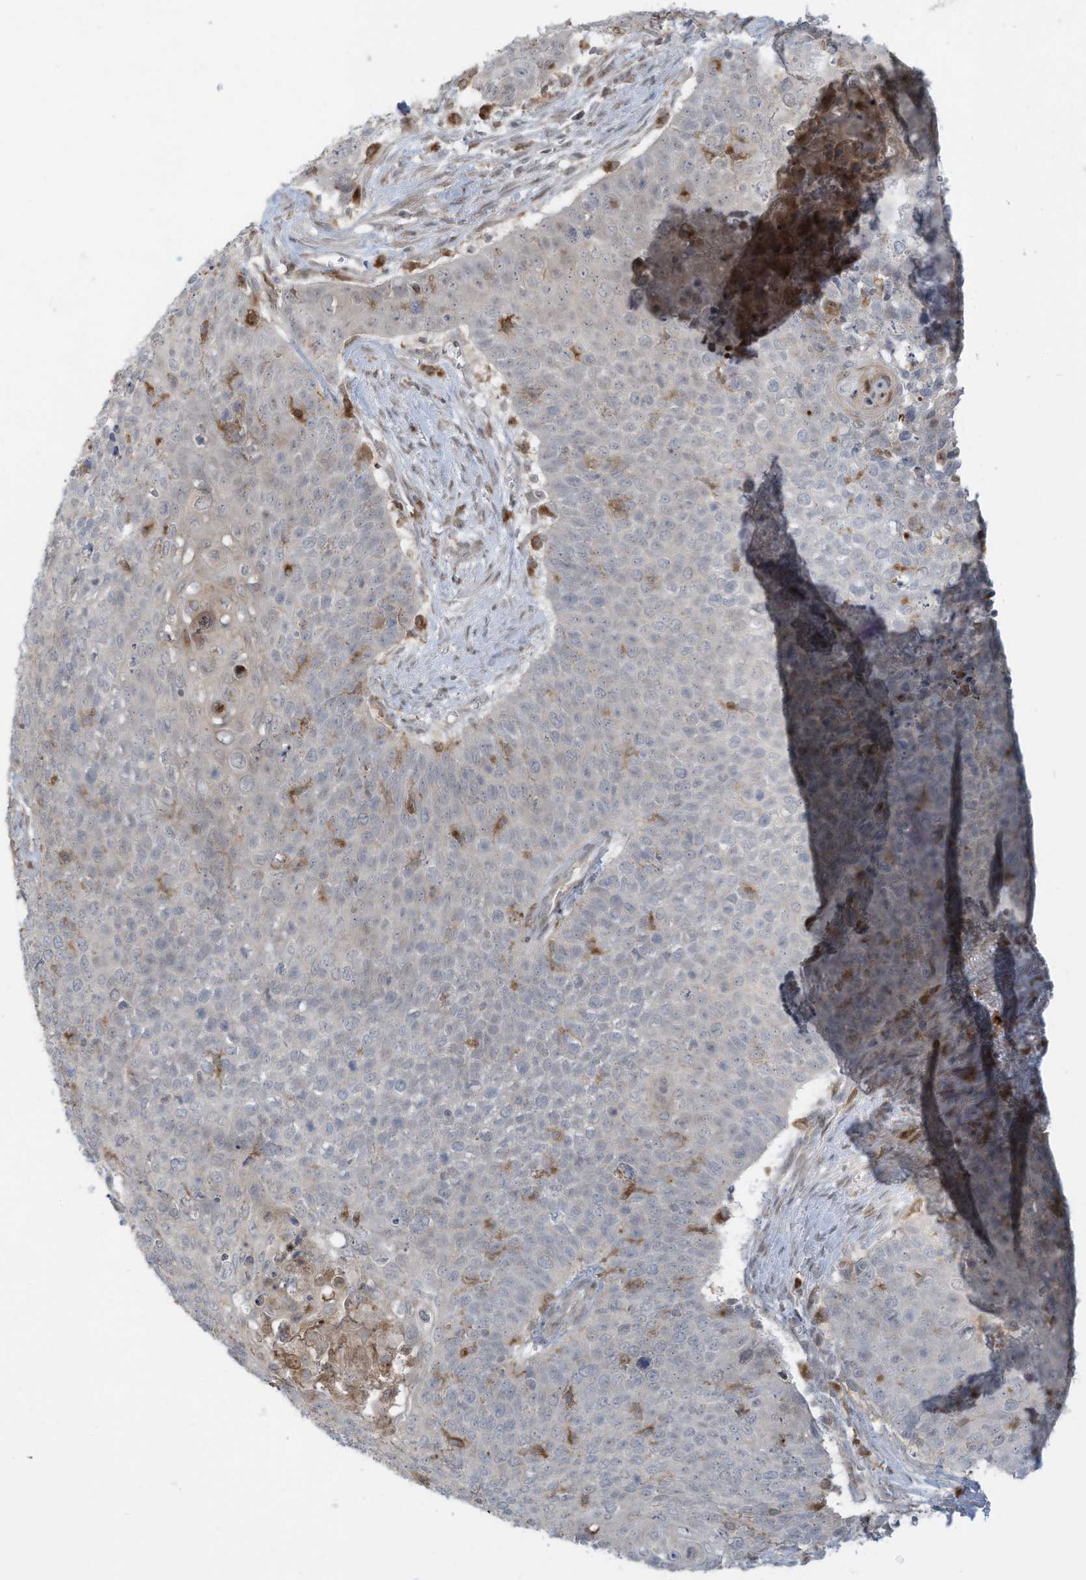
{"staining": {"intensity": "negative", "quantity": "none", "location": "none"}, "tissue": "cervical cancer", "cell_type": "Tumor cells", "image_type": "cancer", "snomed": [{"axis": "morphology", "description": "Squamous cell carcinoma, NOS"}, {"axis": "topography", "description": "Cervix"}], "caption": "High magnification brightfield microscopy of squamous cell carcinoma (cervical) stained with DAB (brown) and counterstained with hematoxylin (blue): tumor cells show no significant positivity.", "gene": "DZIP3", "patient": {"sex": "female", "age": 39}}